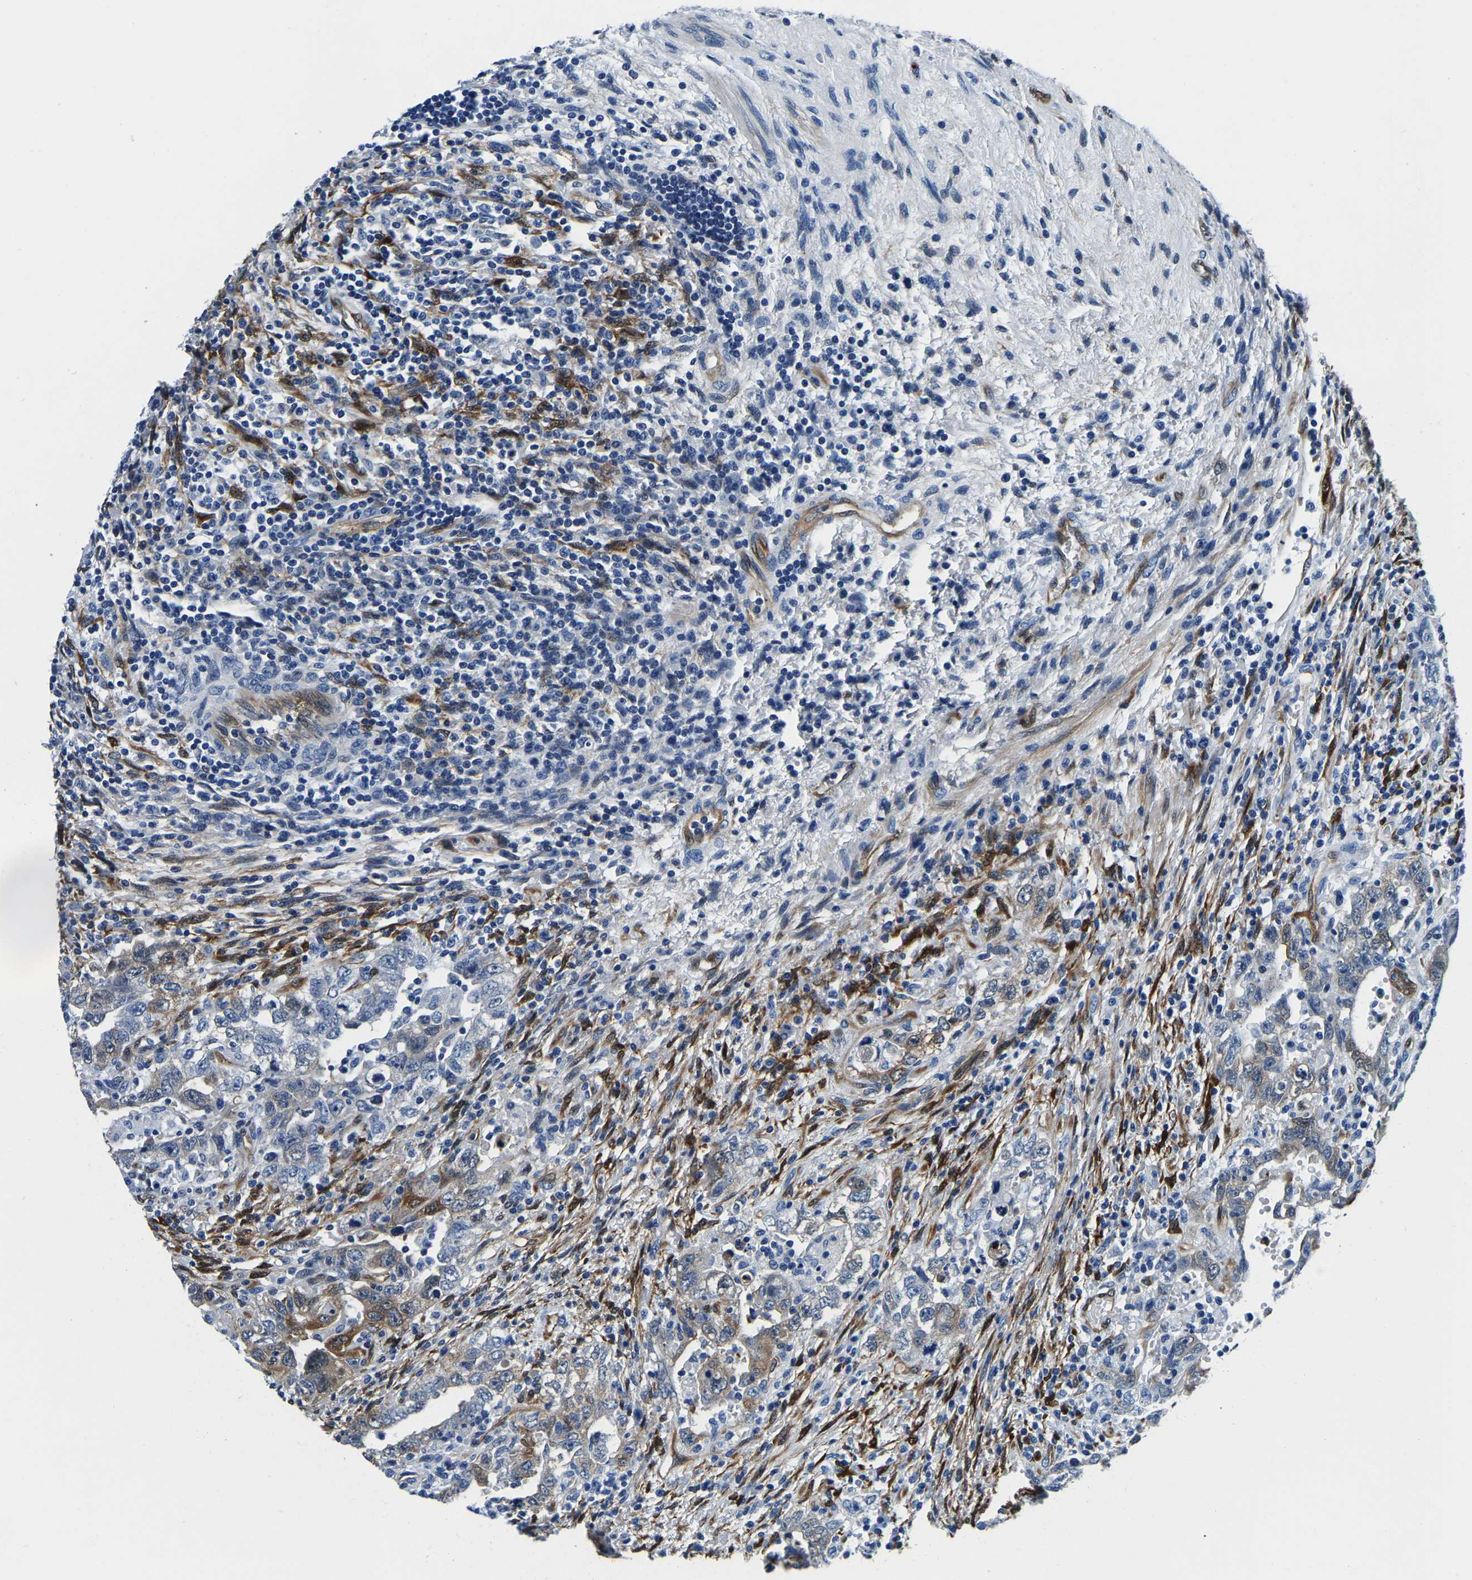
{"staining": {"intensity": "negative", "quantity": "none", "location": "none"}, "tissue": "testis cancer", "cell_type": "Tumor cells", "image_type": "cancer", "snomed": [{"axis": "morphology", "description": "Carcinoma, Embryonal, NOS"}, {"axis": "topography", "description": "Testis"}], "caption": "Human testis cancer stained for a protein using IHC exhibits no staining in tumor cells.", "gene": "S100A13", "patient": {"sex": "male", "age": 26}}